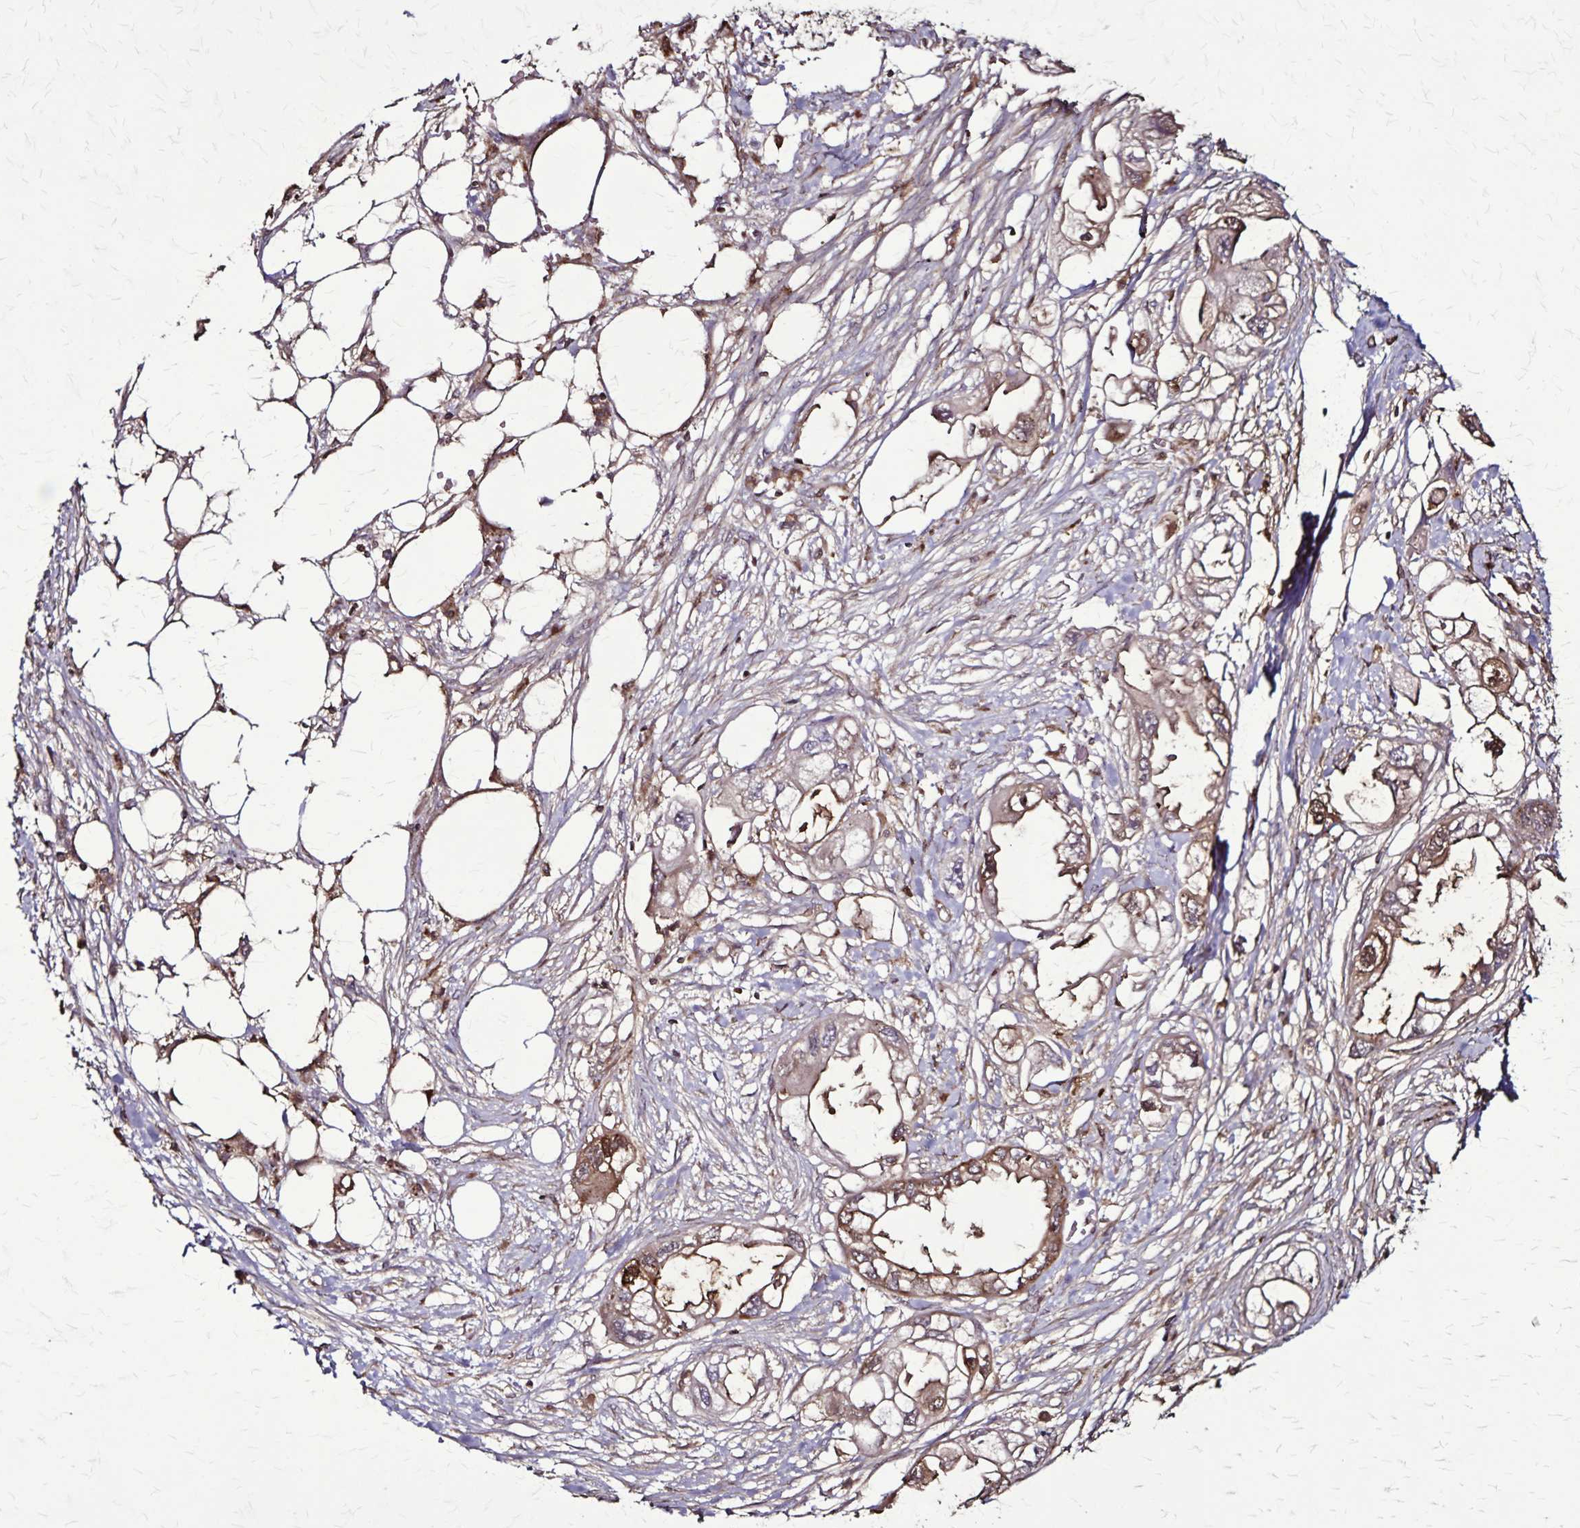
{"staining": {"intensity": "moderate", "quantity": ">75%", "location": "cytoplasmic/membranous"}, "tissue": "endometrial cancer", "cell_type": "Tumor cells", "image_type": "cancer", "snomed": [{"axis": "morphology", "description": "Adenocarcinoma, NOS"}, {"axis": "morphology", "description": "Adenocarcinoma, metastatic, NOS"}, {"axis": "topography", "description": "Adipose tissue"}, {"axis": "topography", "description": "Endometrium"}], "caption": "Moderate cytoplasmic/membranous protein positivity is seen in about >75% of tumor cells in metastatic adenocarcinoma (endometrial).", "gene": "CHMP1B", "patient": {"sex": "female", "age": 67}}